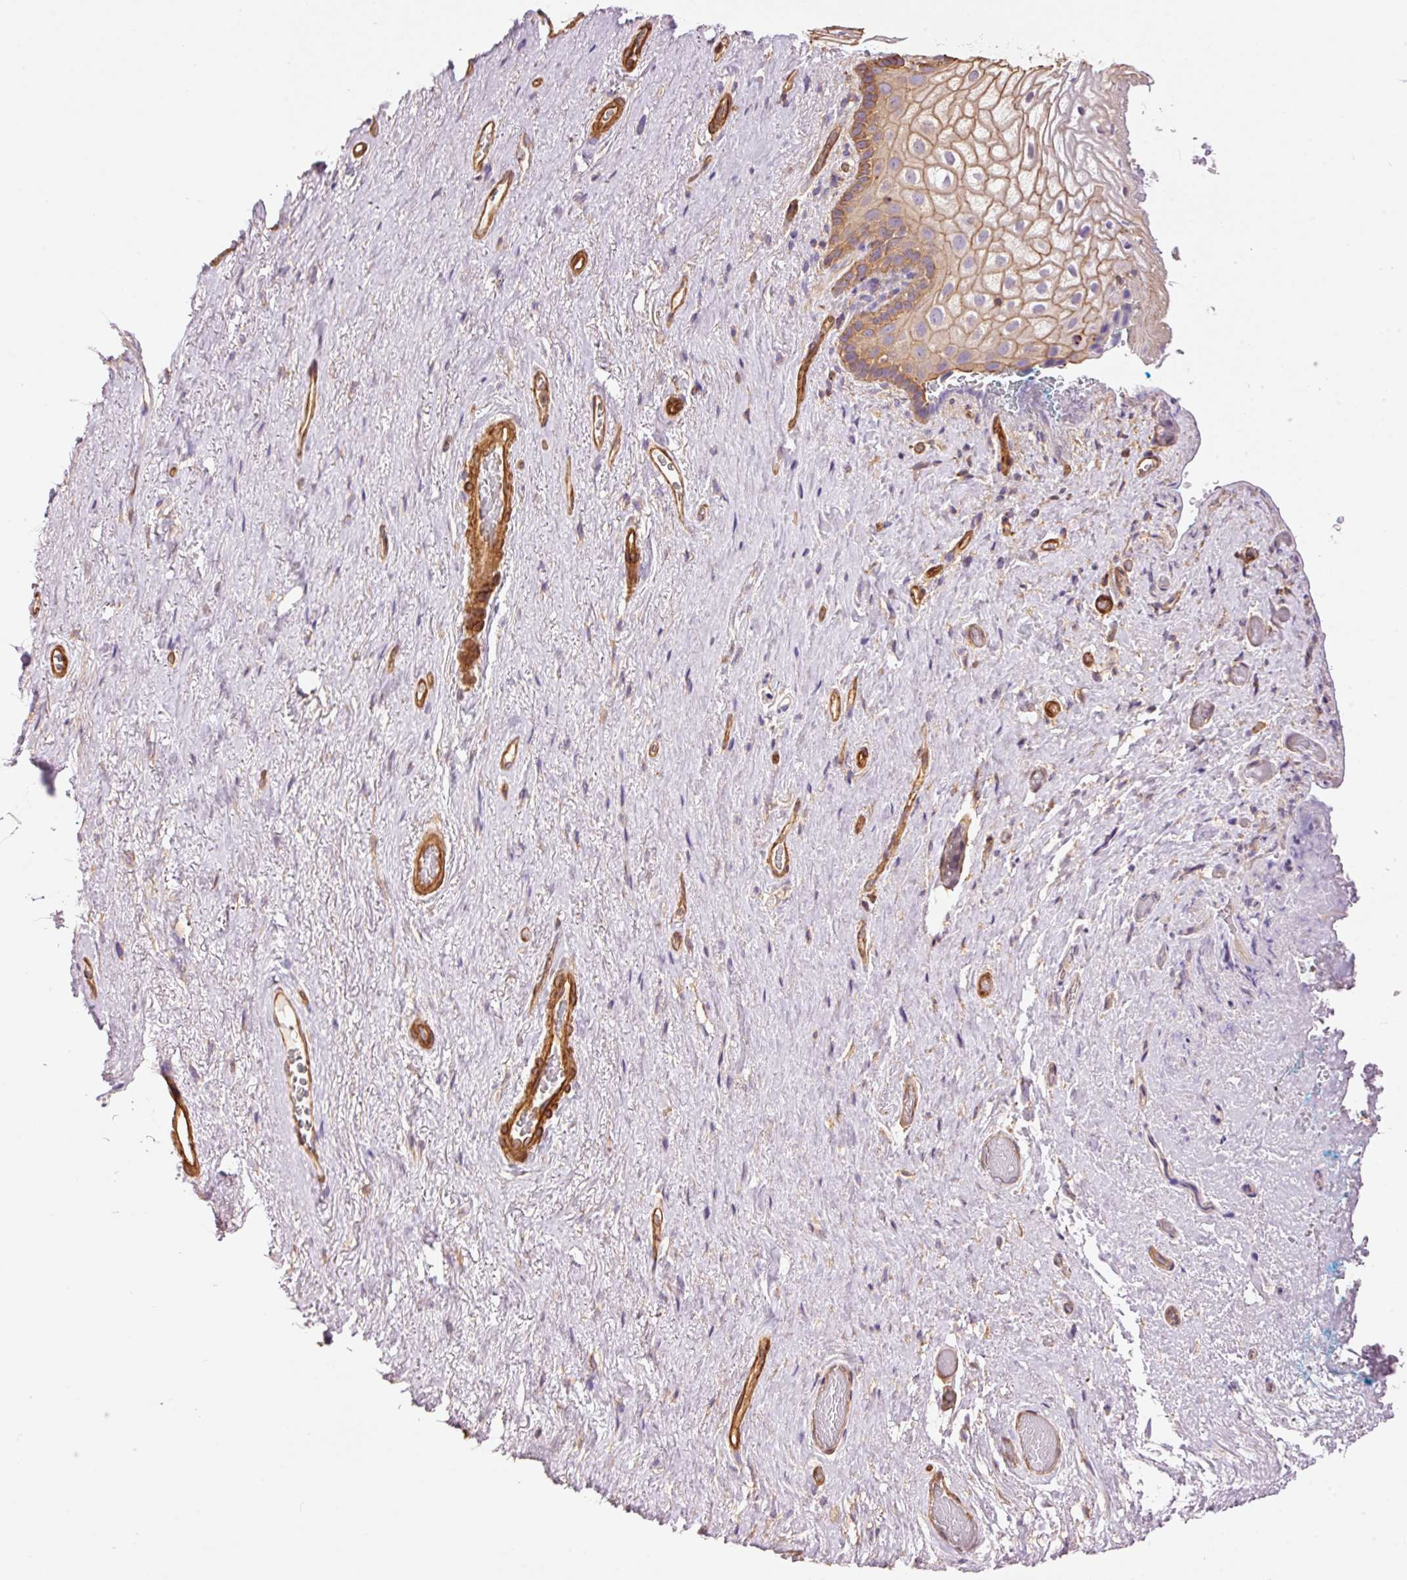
{"staining": {"intensity": "moderate", "quantity": ">75%", "location": "cytoplasmic/membranous"}, "tissue": "vagina", "cell_type": "Squamous epithelial cells", "image_type": "normal", "snomed": [{"axis": "morphology", "description": "Normal tissue, NOS"}, {"axis": "topography", "description": "Vagina"}, {"axis": "topography", "description": "Peripheral nerve tissue"}], "caption": "This histopathology image exhibits immunohistochemistry (IHC) staining of benign vagina, with medium moderate cytoplasmic/membranous staining in approximately >75% of squamous epithelial cells.", "gene": "PPP1R1B", "patient": {"sex": "female", "age": 71}}